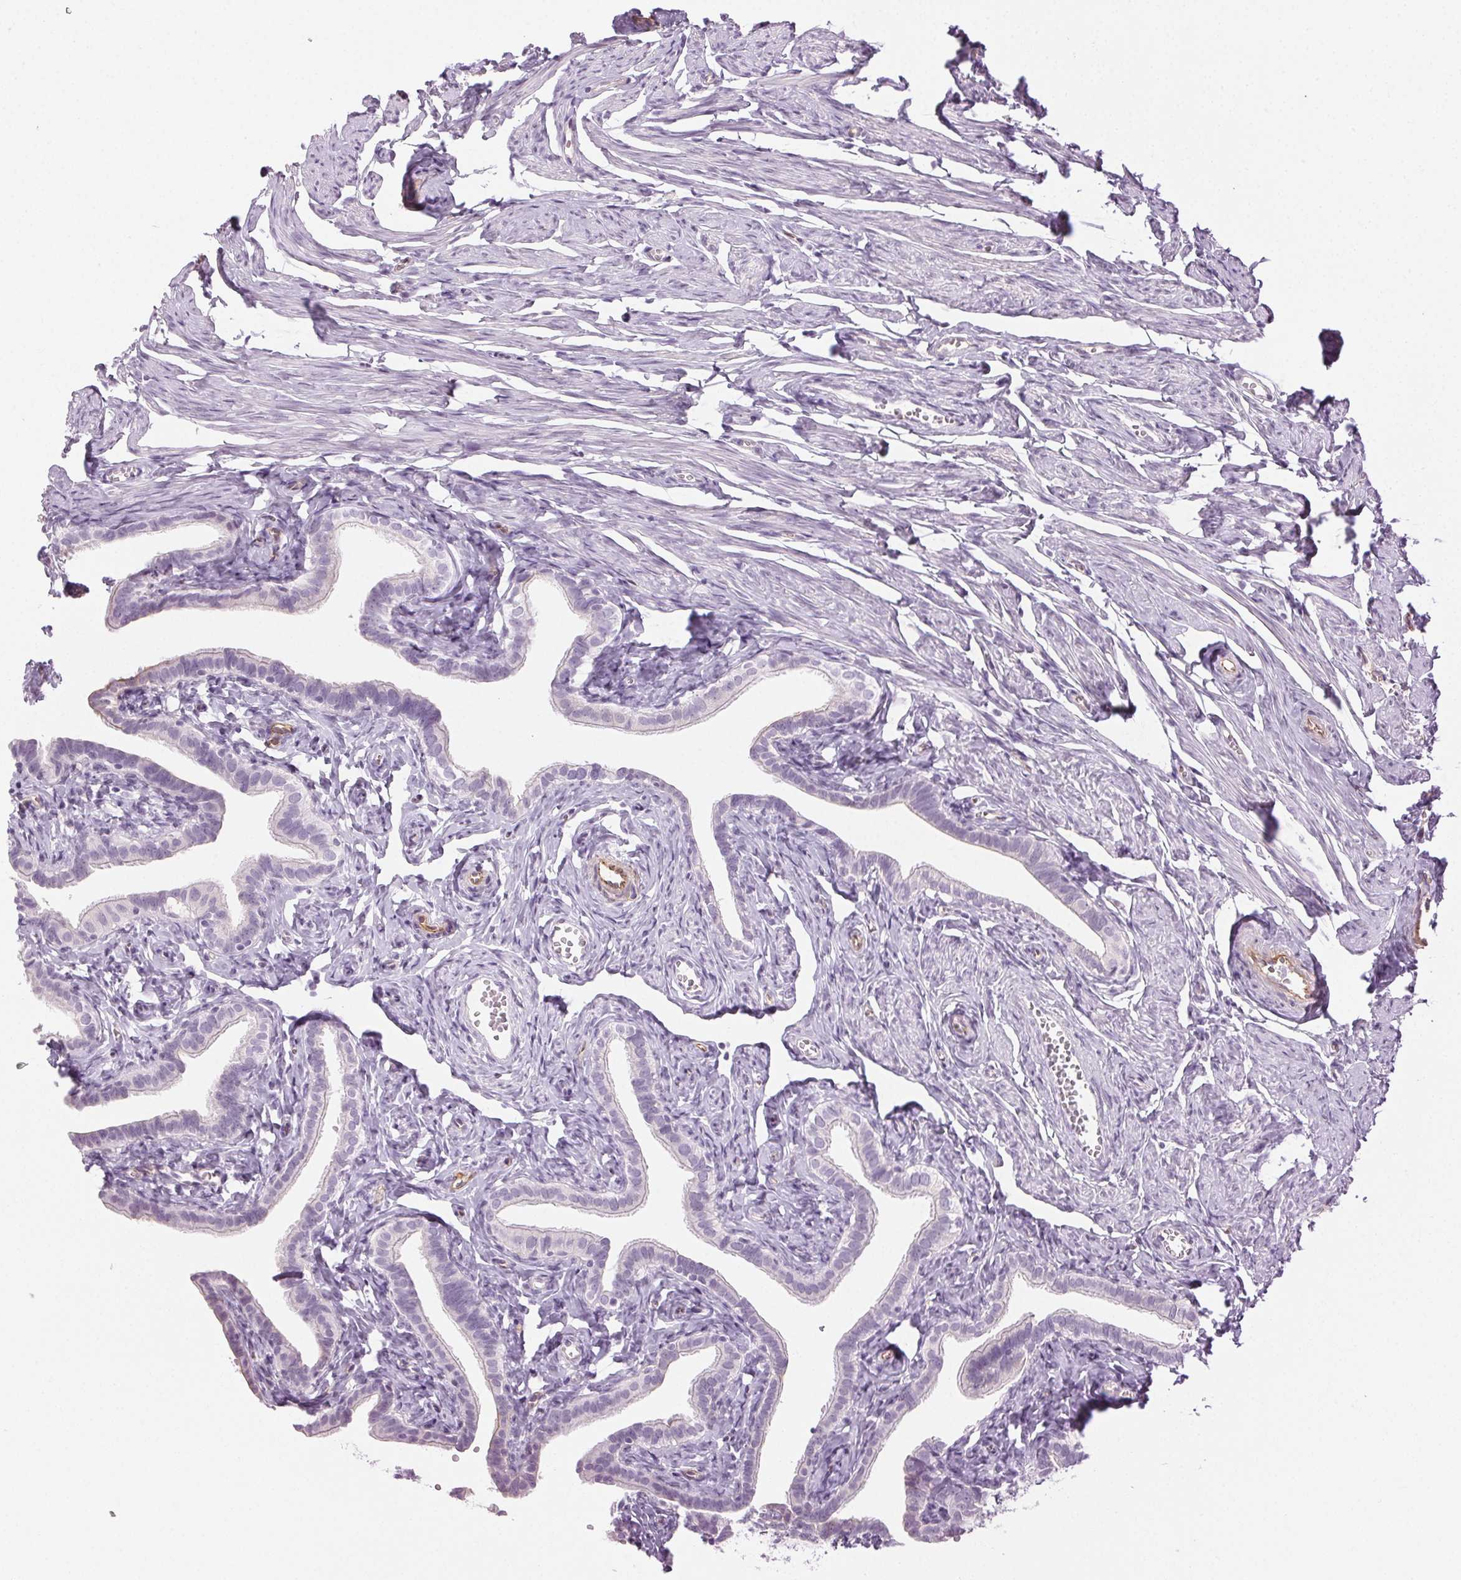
{"staining": {"intensity": "negative", "quantity": "none", "location": "none"}, "tissue": "fallopian tube", "cell_type": "Glandular cells", "image_type": "normal", "snomed": [{"axis": "morphology", "description": "Normal tissue, NOS"}, {"axis": "topography", "description": "Fallopian tube"}], "caption": "A high-resolution micrograph shows immunohistochemistry (IHC) staining of normal fallopian tube, which reveals no significant staining in glandular cells. (Stains: DAB (3,3'-diaminobenzidine) IHC with hematoxylin counter stain, Microscopy: brightfield microscopy at high magnification).", "gene": "AIF1L", "patient": {"sex": "female", "age": 41}}